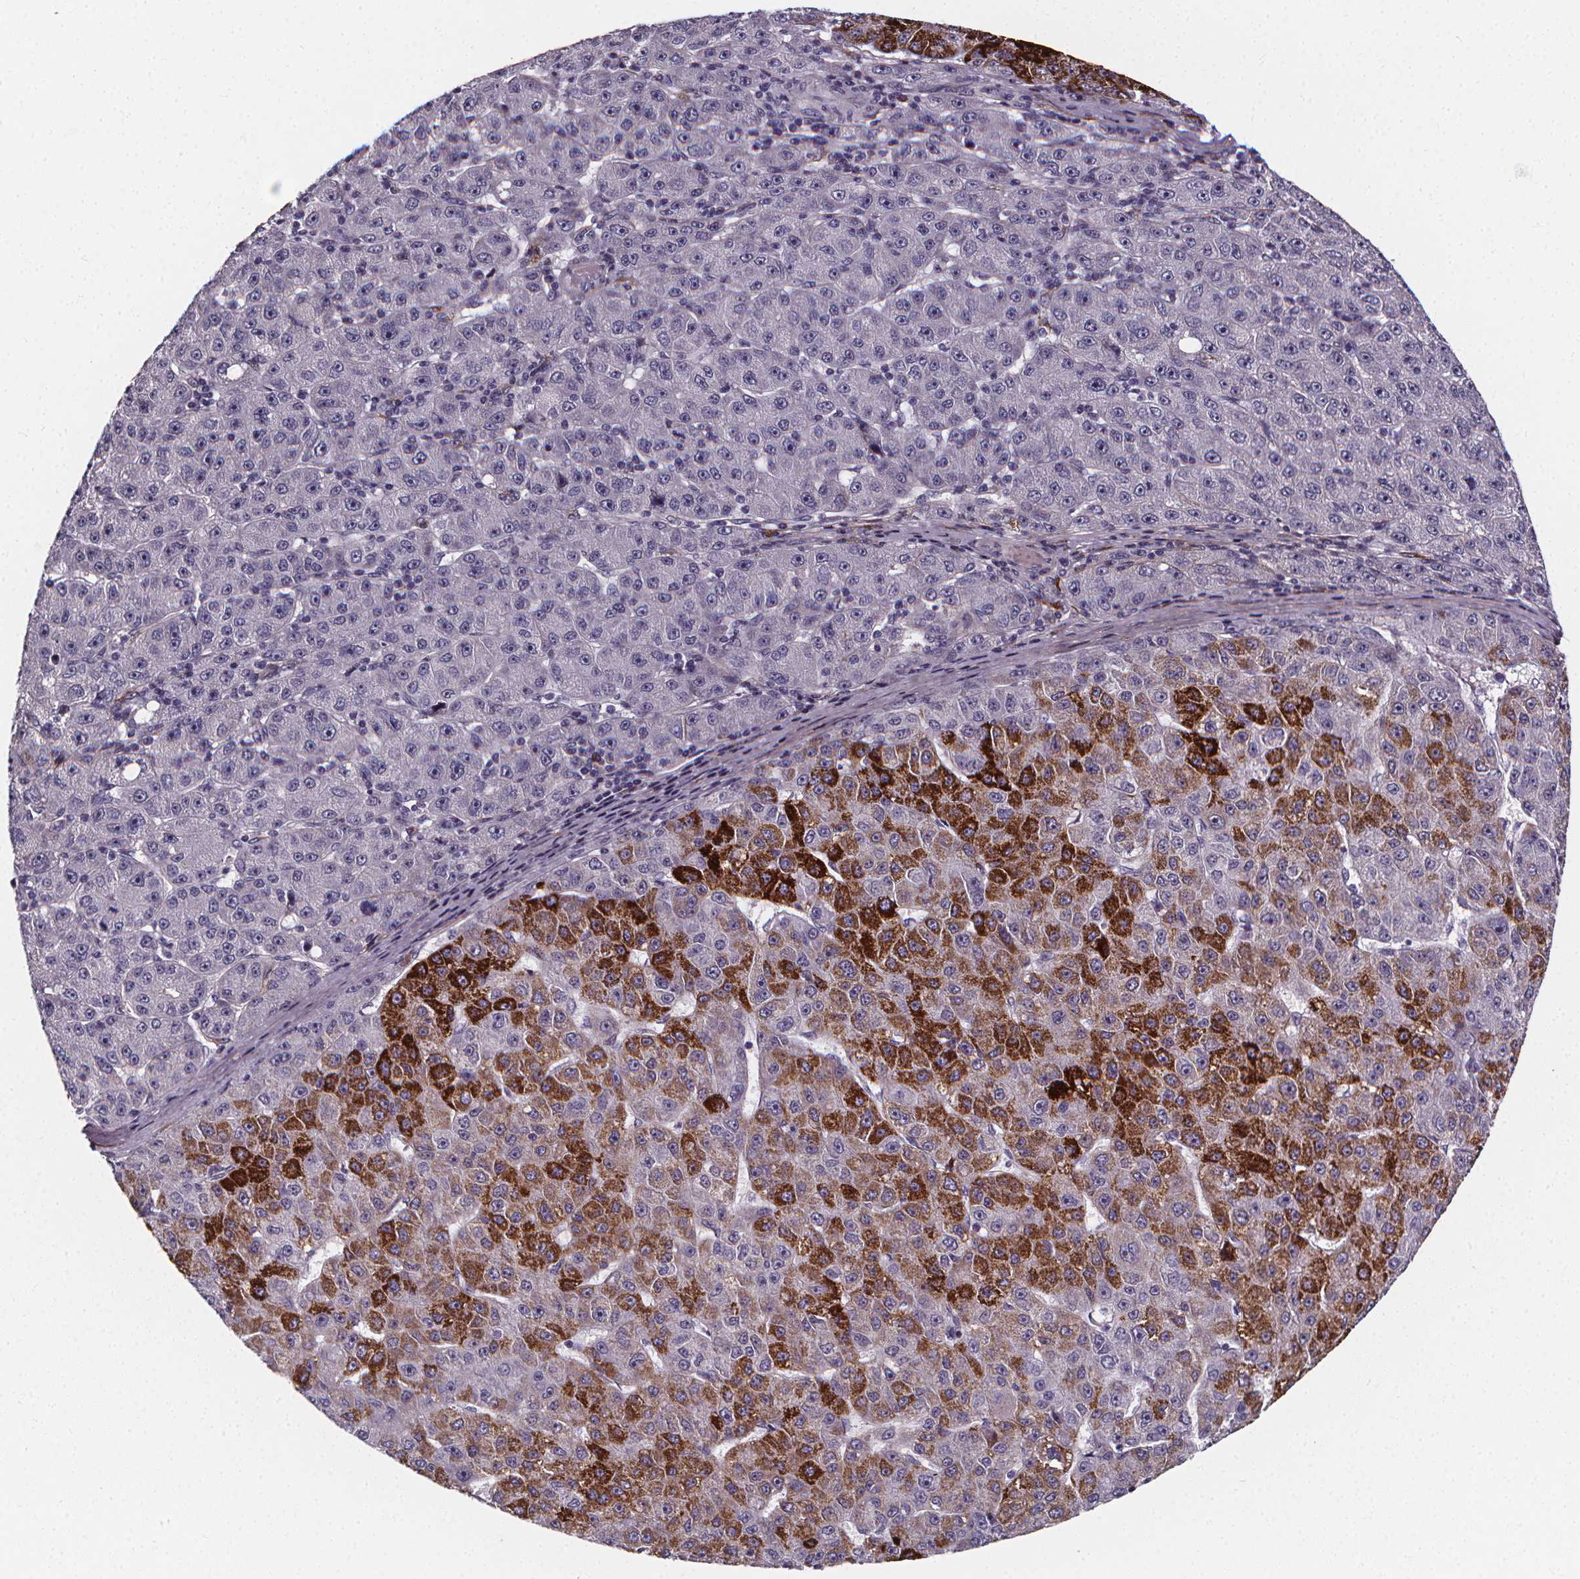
{"staining": {"intensity": "strong", "quantity": ">75%", "location": "cytoplasmic/membranous"}, "tissue": "liver cancer", "cell_type": "Tumor cells", "image_type": "cancer", "snomed": [{"axis": "morphology", "description": "Carcinoma, Hepatocellular, NOS"}, {"axis": "topography", "description": "Liver"}], "caption": "Liver cancer was stained to show a protein in brown. There is high levels of strong cytoplasmic/membranous expression in approximately >75% of tumor cells. (DAB (3,3'-diaminobenzidine) IHC with brightfield microscopy, high magnification).", "gene": "AEBP1", "patient": {"sex": "male", "age": 67}}